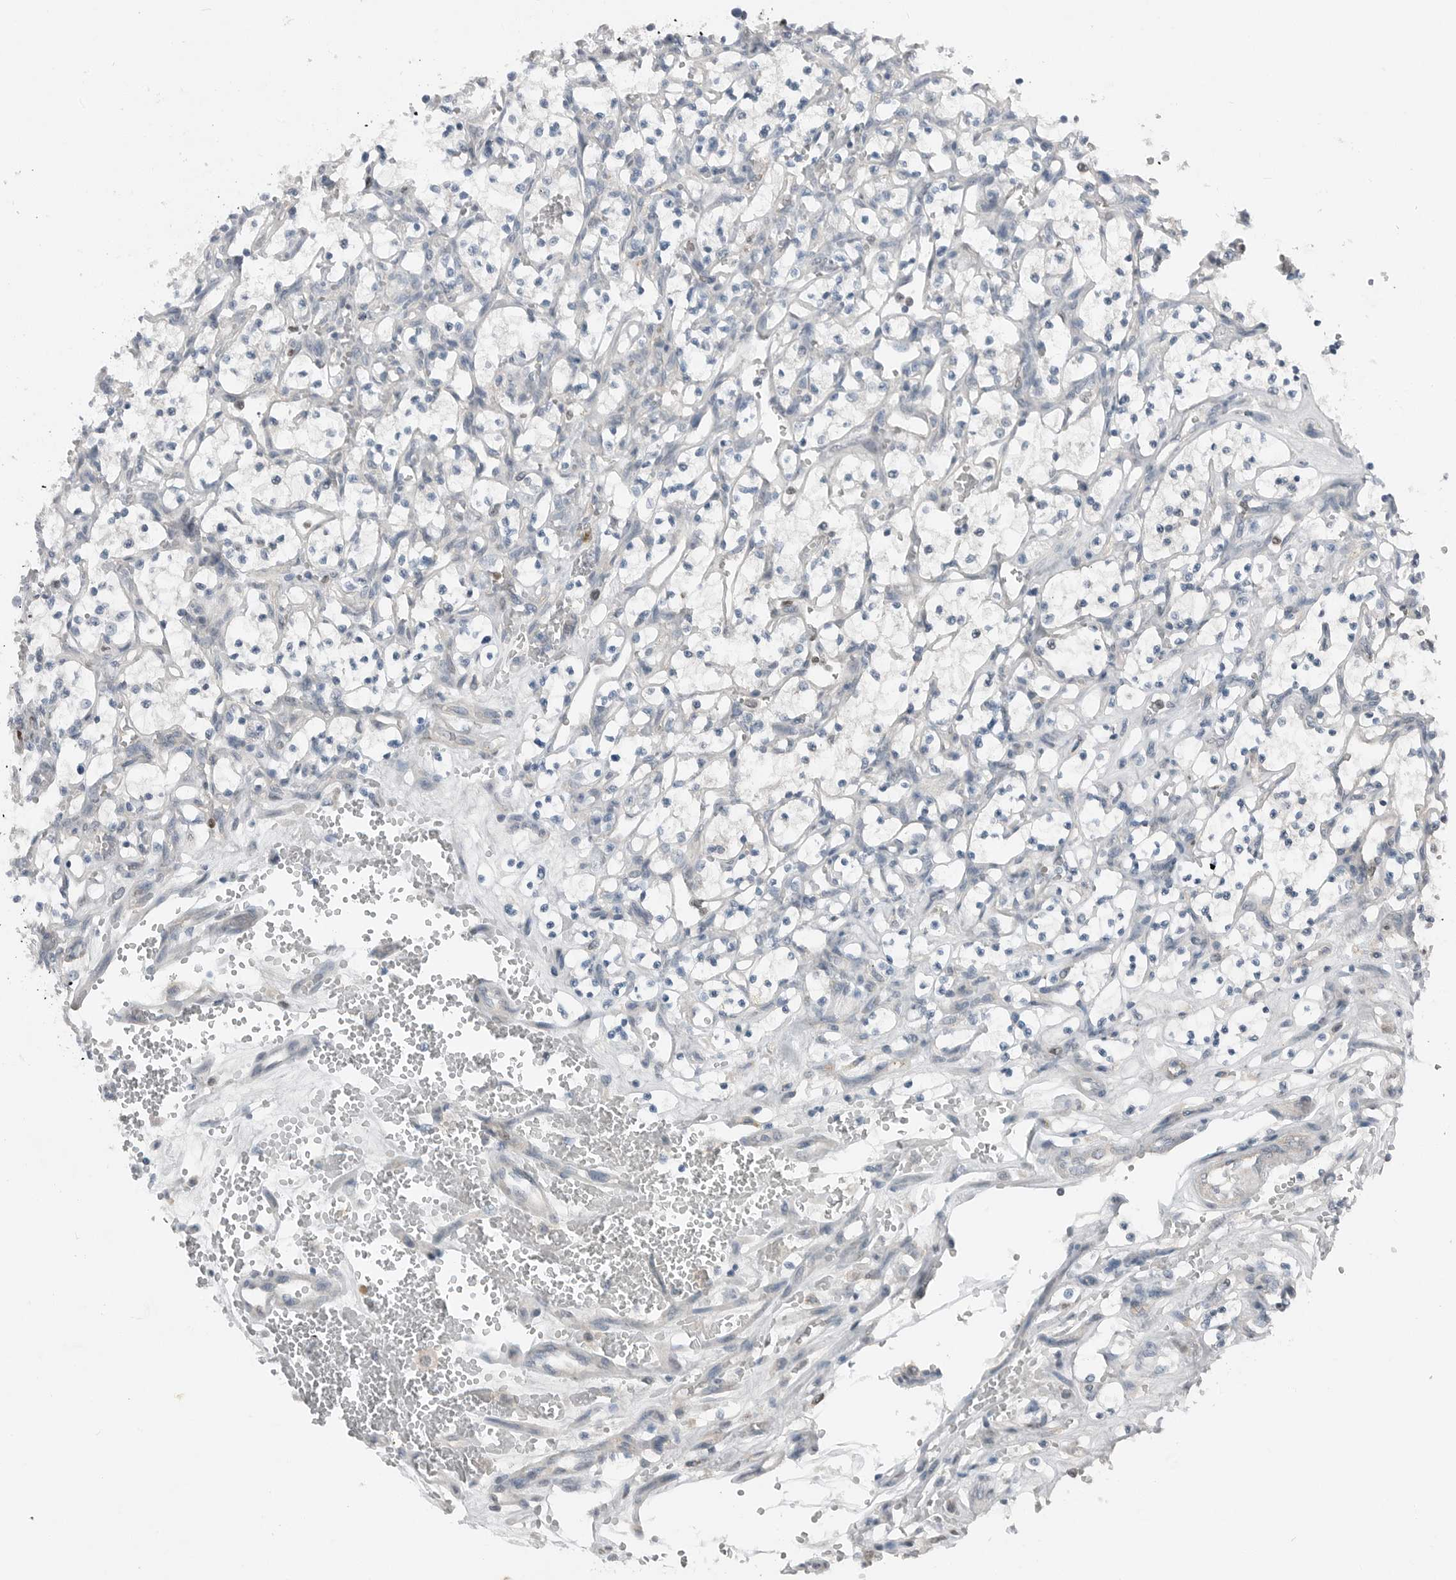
{"staining": {"intensity": "negative", "quantity": "none", "location": "none"}, "tissue": "renal cancer", "cell_type": "Tumor cells", "image_type": "cancer", "snomed": [{"axis": "morphology", "description": "Adenocarcinoma, NOS"}, {"axis": "topography", "description": "Kidney"}], "caption": "The IHC photomicrograph has no significant expression in tumor cells of renal cancer tissue.", "gene": "MFAP3L", "patient": {"sex": "female", "age": 69}}